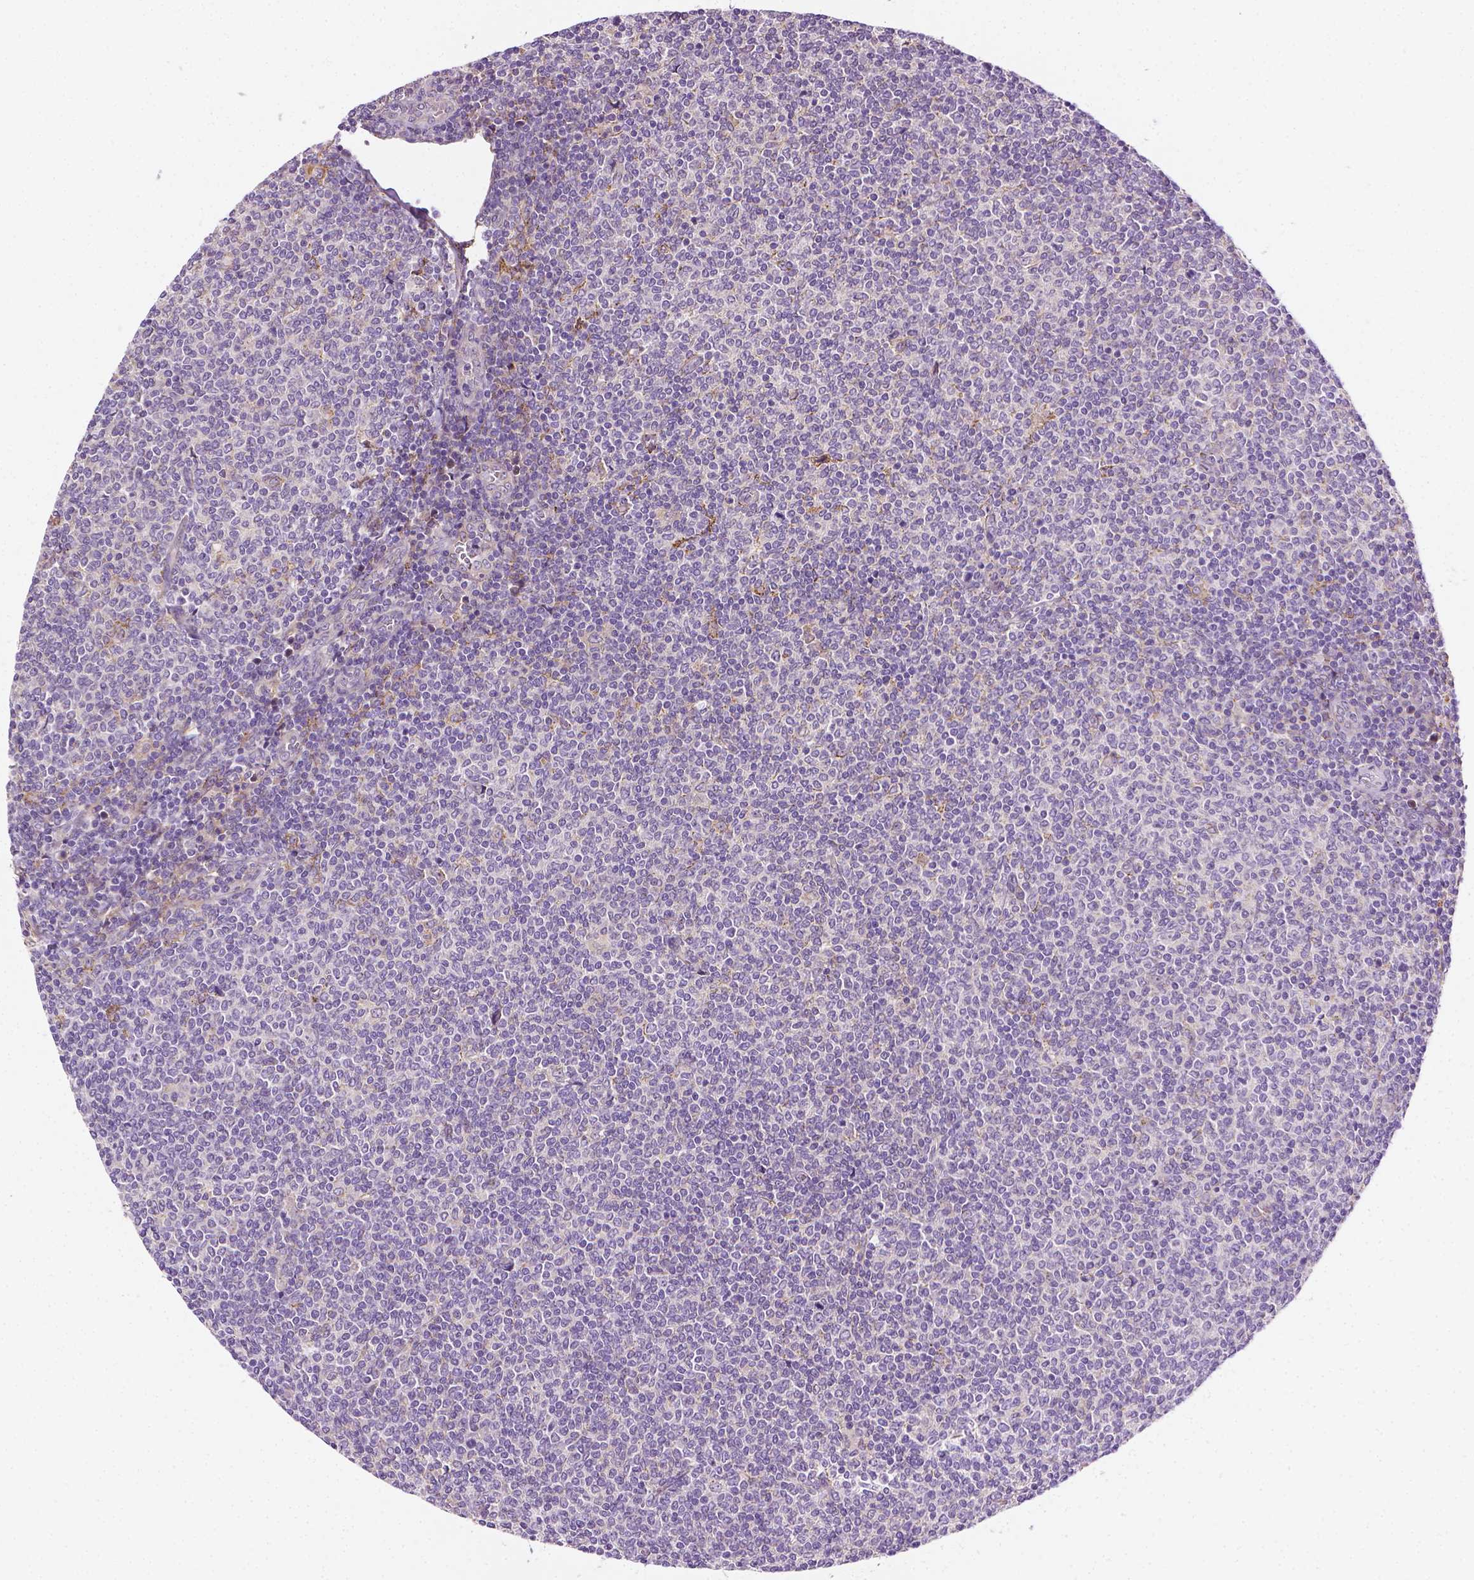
{"staining": {"intensity": "negative", "quantity": "none", "location": "none"}, "tissue": "lymphoma", "cell_type": "Tumor cells", "image_type": "cancer", "snomed": [{"axis": "morphology", "description": "Malignant lymphoma, non-Hodgkin's type, Low grade"}, {"axis": "topography", "description": "Lymph node"}], "caption": "This is an IHC micrograph of lymphoma. There is no positivity in tumor cells.", "gene": "MCOLN3", "patient": {"sex": "male", "age": 52}}